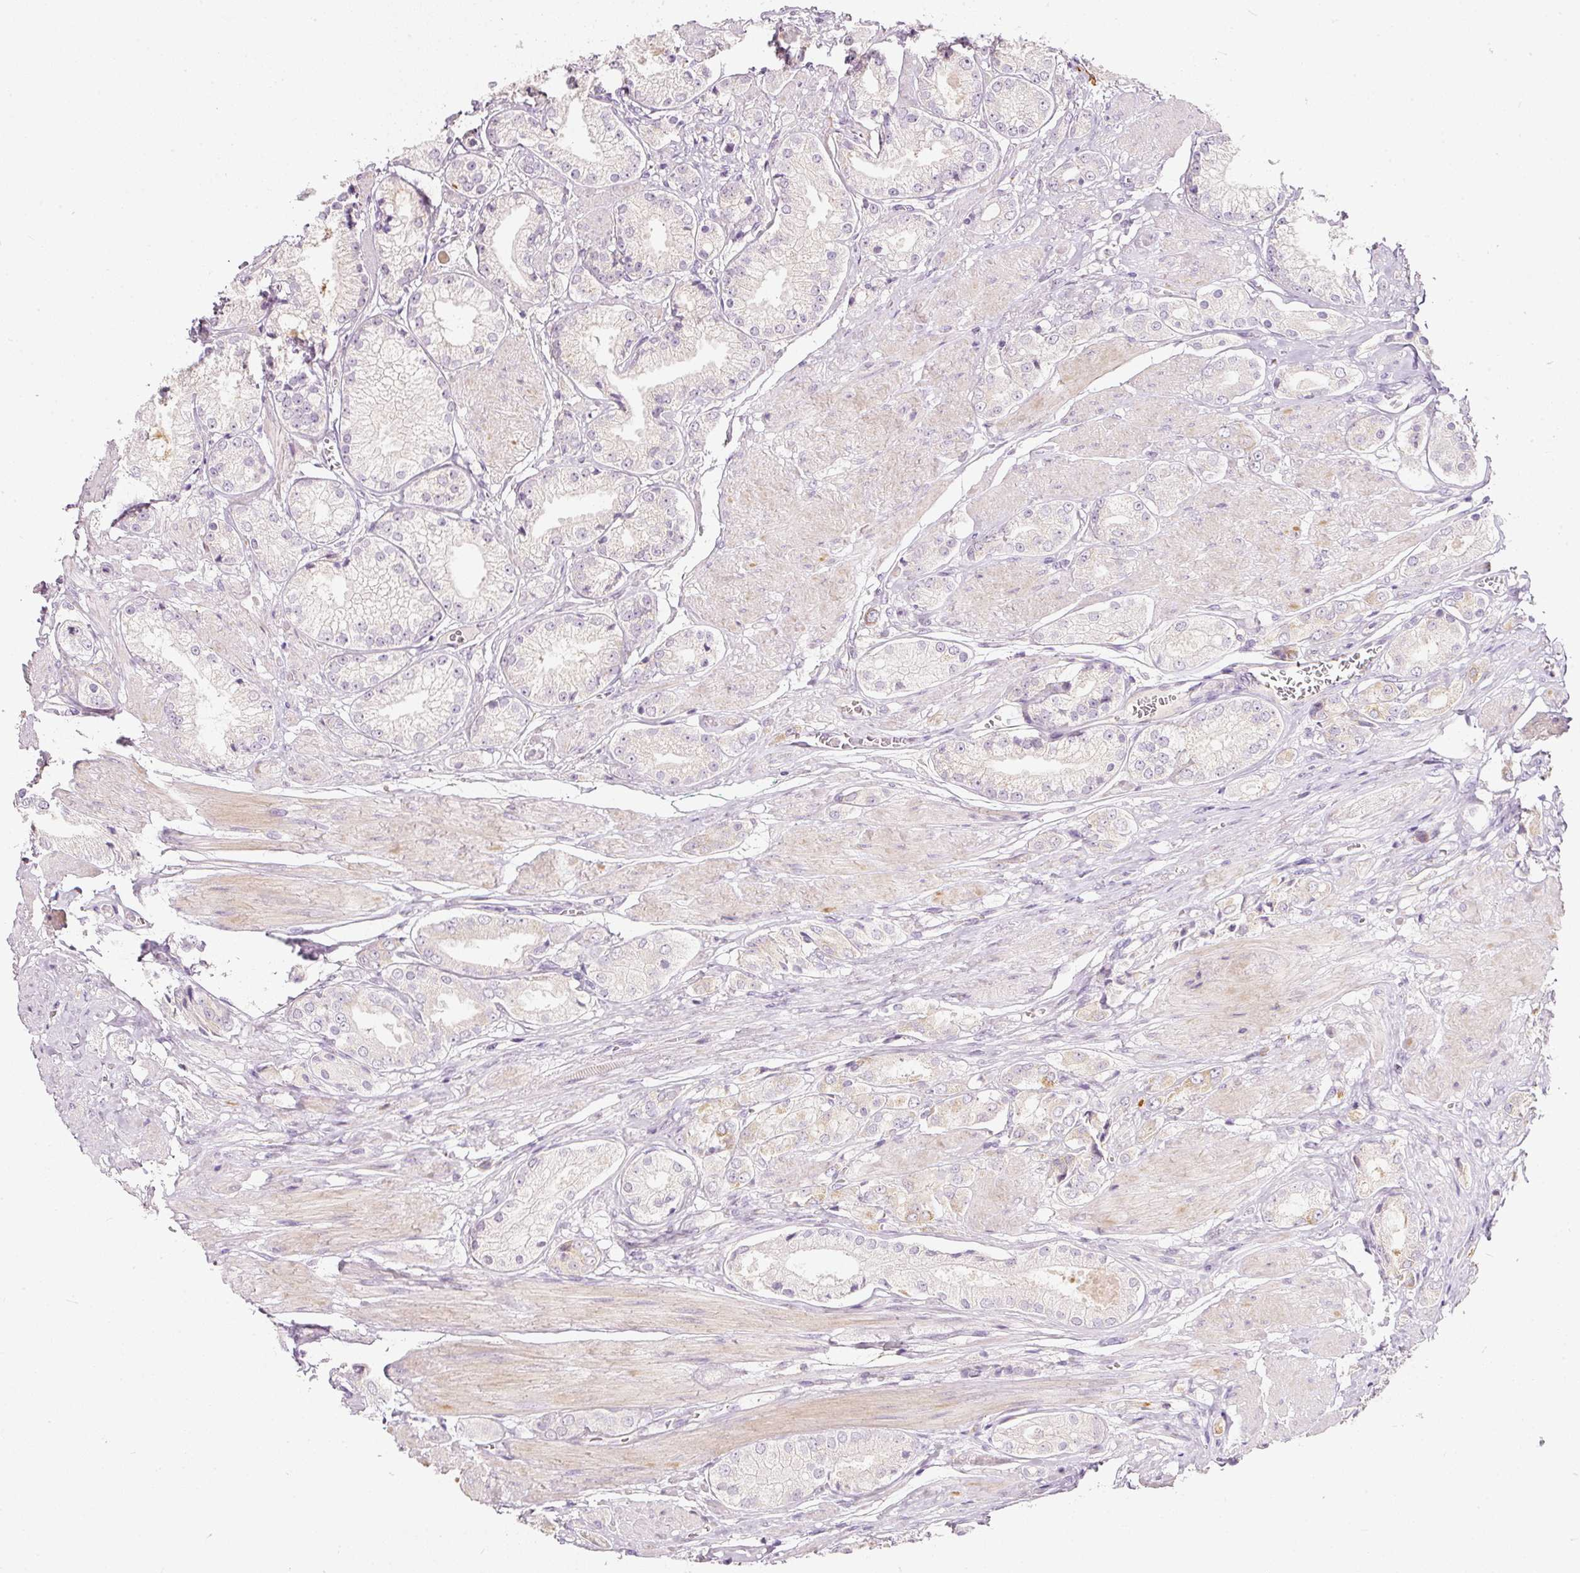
{"staining": {"intensity": "negative", "quantity": "none", "location": "none"}, "tissue": "prostate cancer", "cell_type": "Tumor cells", "image_type": "cancer", "snomed": [{"axis": "morphology", "description": "Adenocarcinoma, High grade"}, {"axis": "topography", "description": "Prostate and seminal vesicle, NOS"}], "caption": "Immunohistochemistry (IHC) micrograph of prostate cancer stained for a protein (brown), which reveals no expression in tumor cells.", "gene": "MTHFD2", "patient": {"sex": "male", "age": 64}}